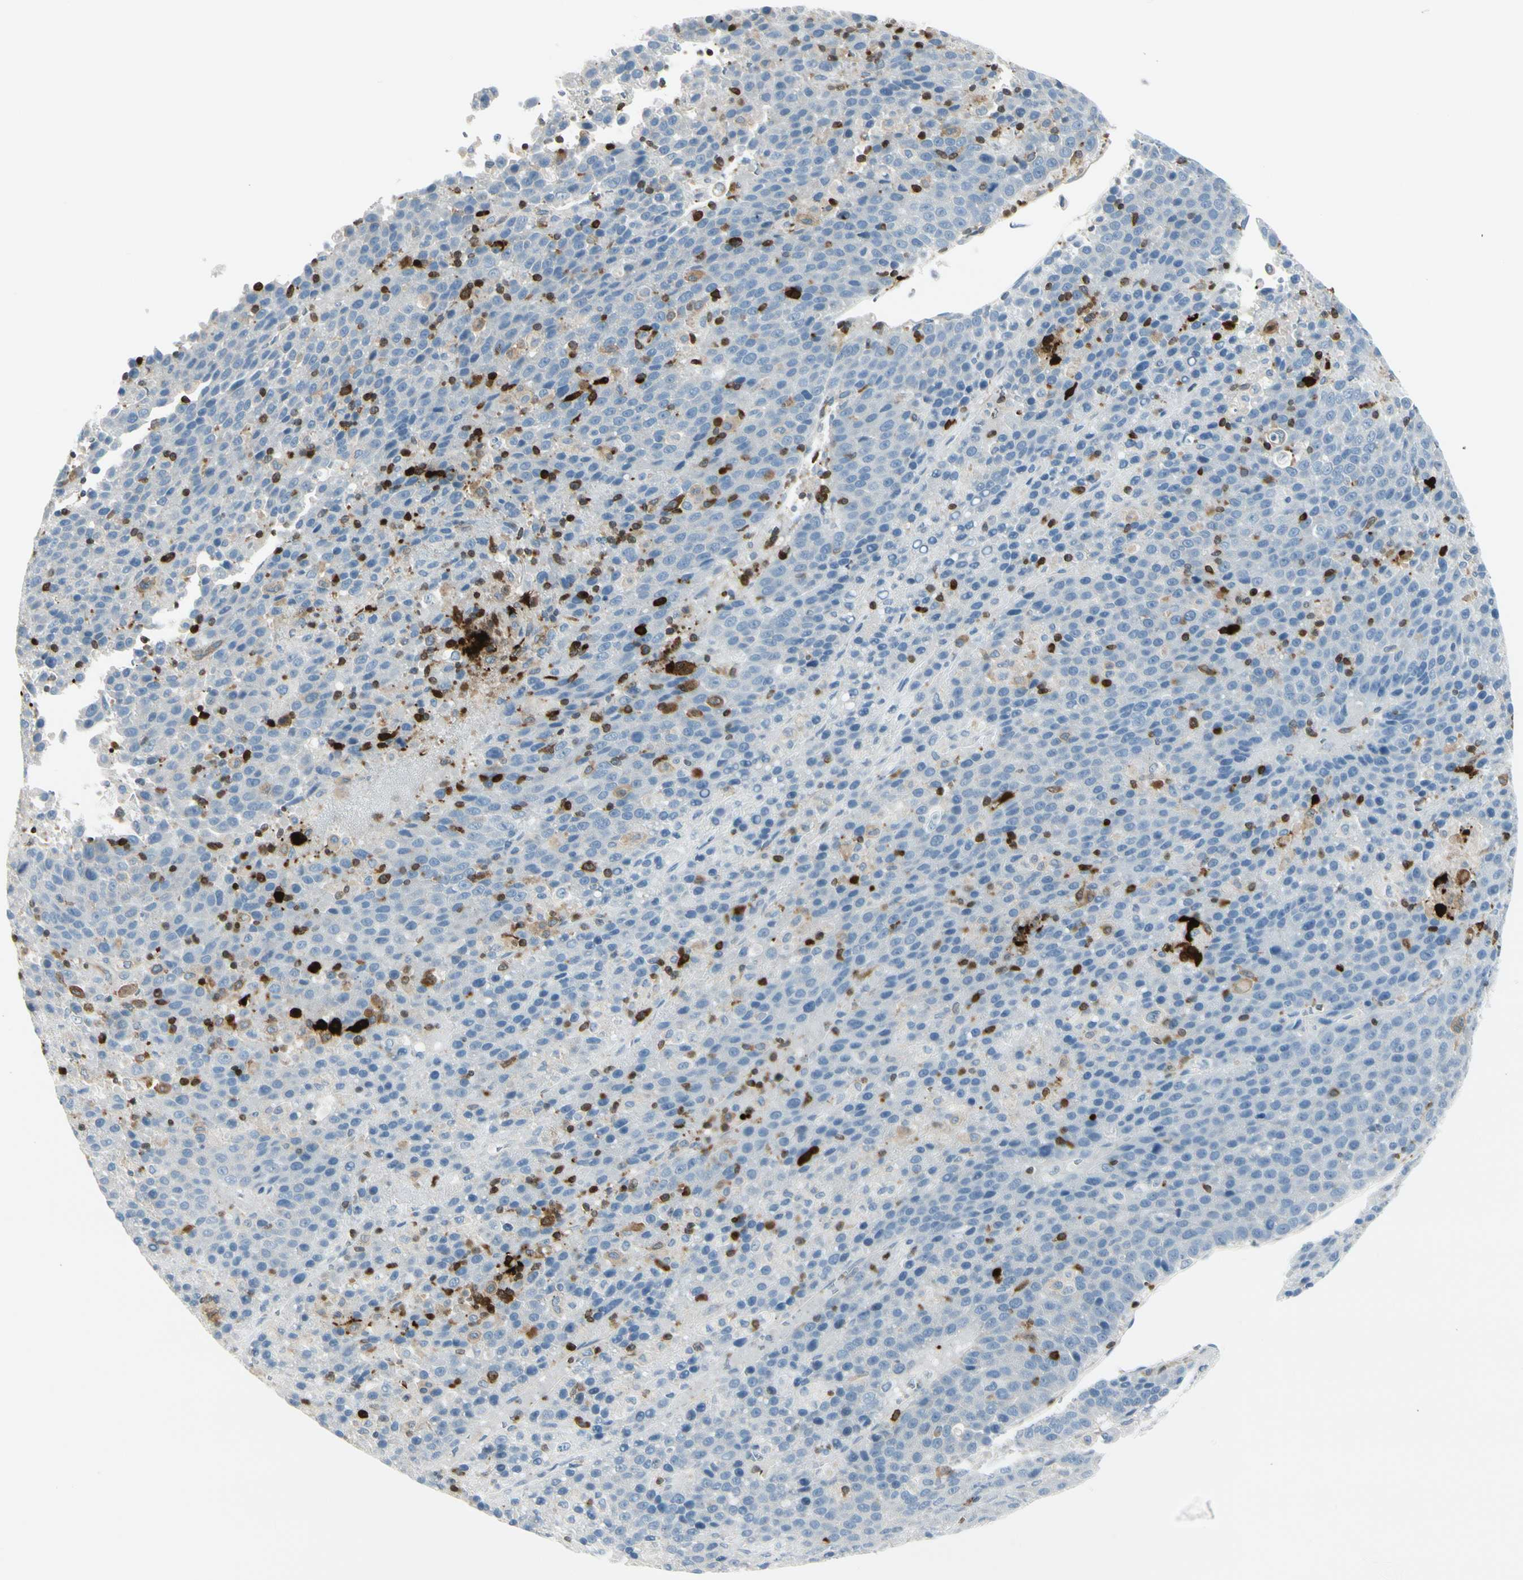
{"staining": {"intensity": "moderate", "quantity": "<25%", "location": "cytoplasmic/membranous"}, "tissue": "liver cancer", "cell_type": "Tumor cells", "image_type": "cancer", "snomed": [{"axis": "morphology", "description": "Carcinoma, Hepatocellular, NOS"}, {"axis": "topography", "description": "Liver"}], "caption": "Moderate cytoplasmic/membranous protein positivity is appreciated in about <25% of tumor cells in liver hepatocellular carcinoma.", "gene": "TRAF1", "patient": {"sex": "female", "age": 53}}